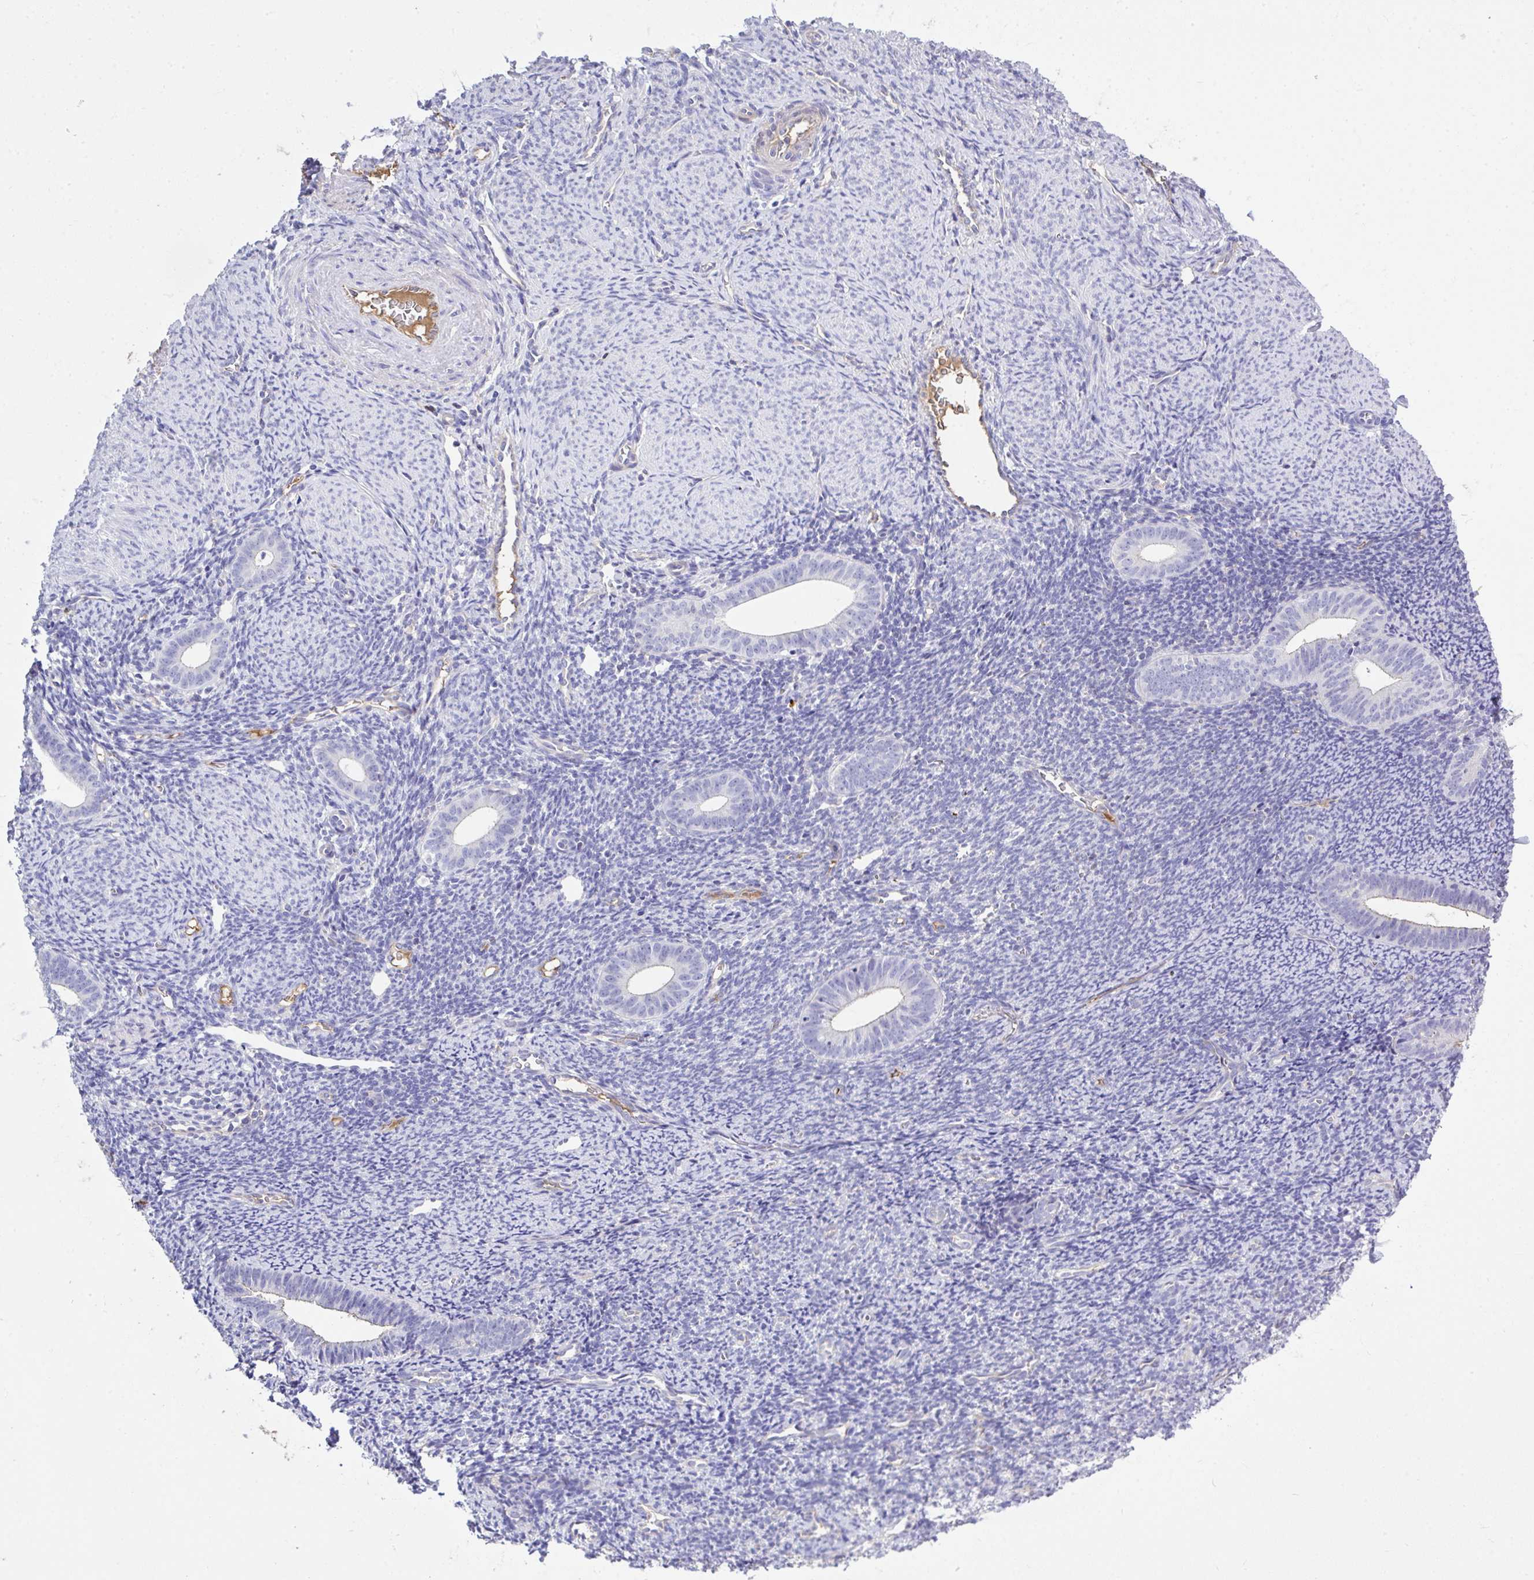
{"staining": {"intensity": "weak", "quantity": "<25%", "location": "cytoplasmic/membranous"}, "tissue": "endometrium", "cell_type": "Cells in endometrial stroma", "image_type": "normal", "snomed": [{"axis": "morphology", "description": "Normal tissue, NOS"}, {"axis": "topography", "description": "Endometrium"}], "caption": "DAB (3,3'-diaminobenzidine) immunohistochemical staining of benign endometrium reveals no significant staining in cells in endometrial stroma. The staining was performed using DAB to visualize the protein expression in brown, while the nuclei were stained in blue with hematoxylin (Magnification: 20x).", "gene": "ZNF813", "patient": {"sex": "female", "age": 39}}